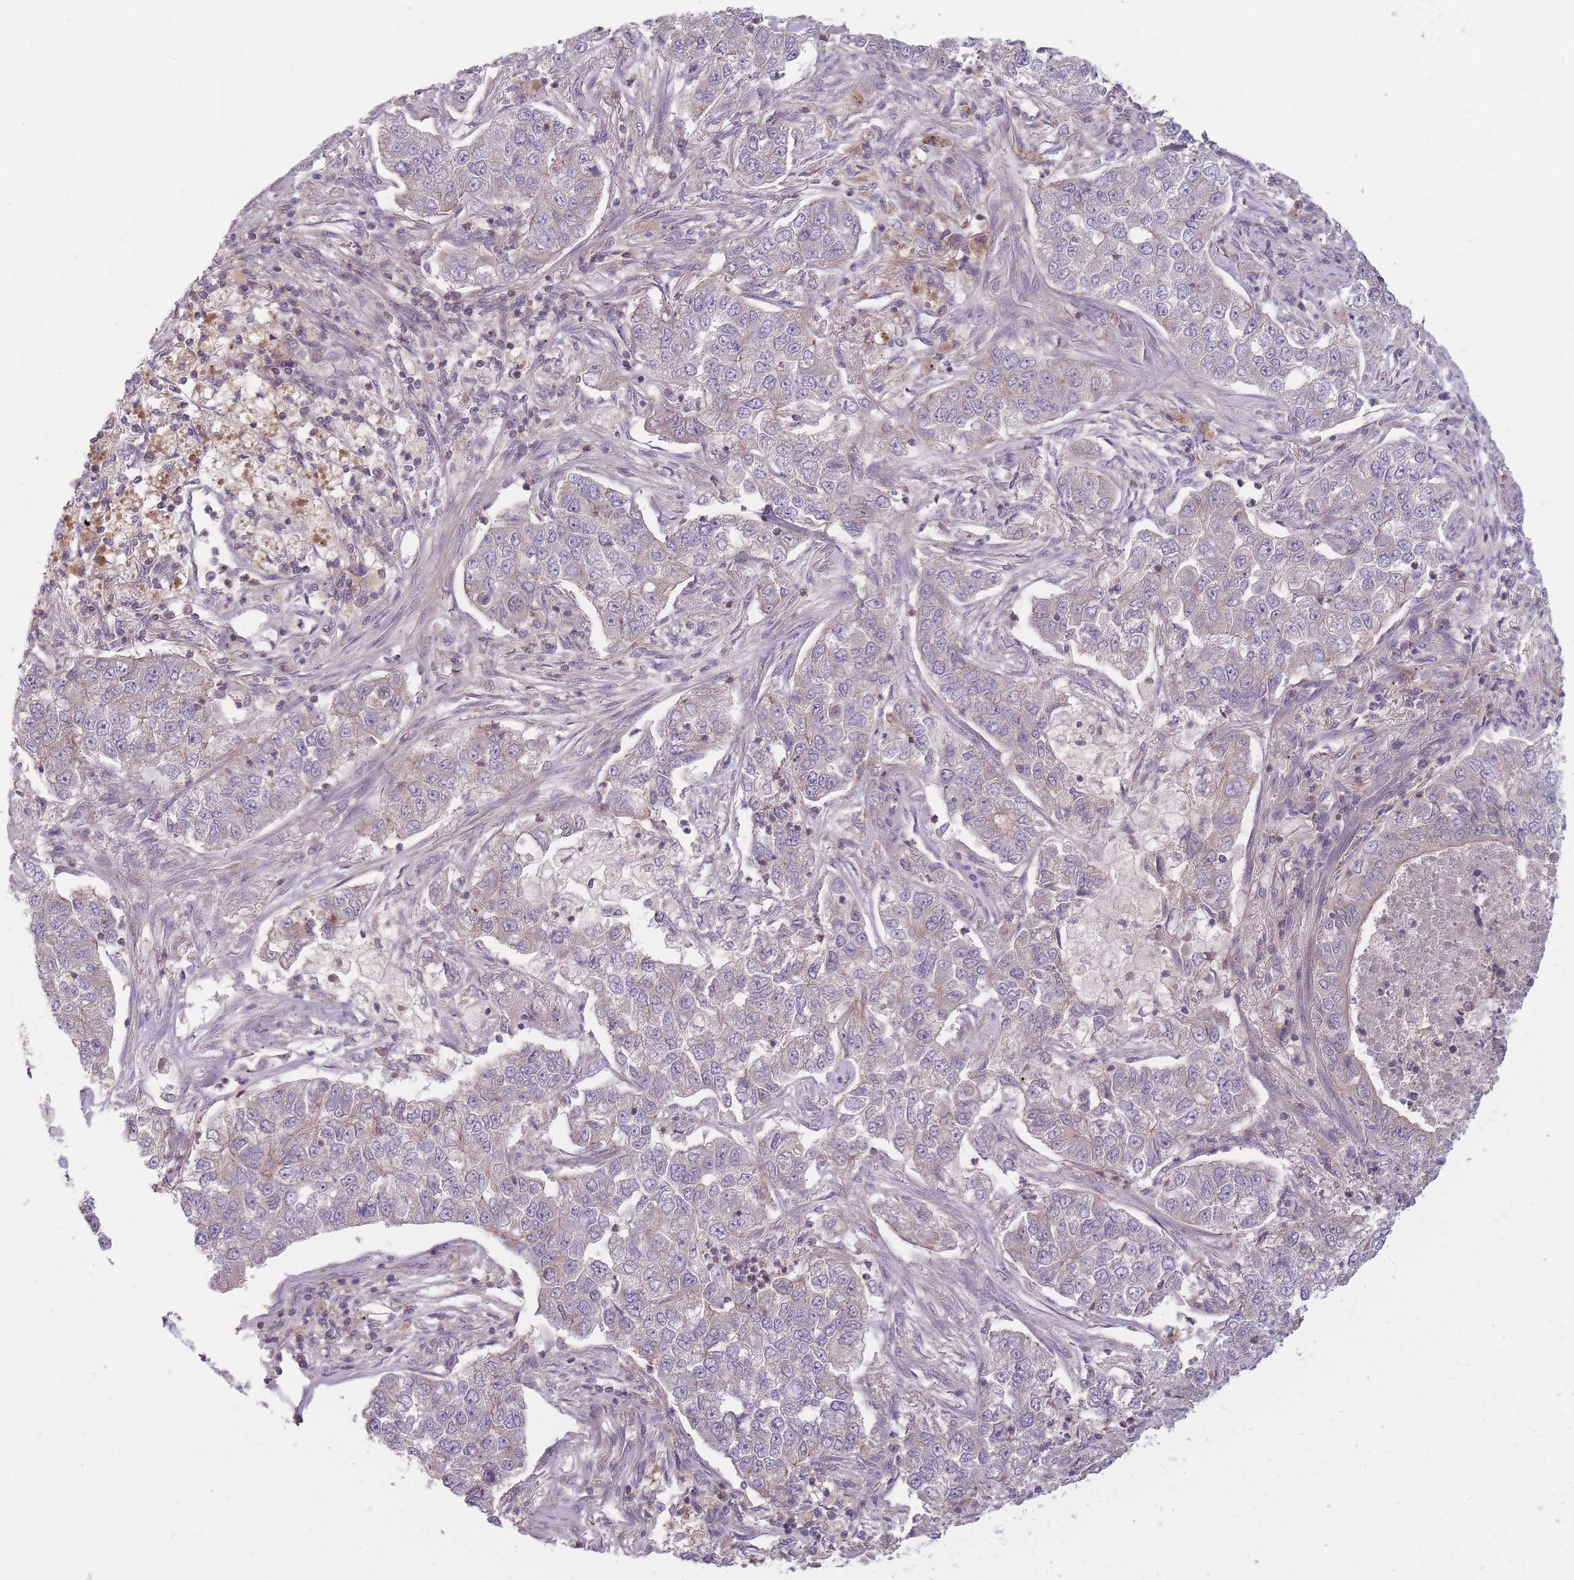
{"staining": {"intensity": "negative", "quantity": "none", "location": "none"}, "tissue": "lung cancer", "cell_type": "Tumor cells", "image_type": "cancer", "snomed": [{"axis": "morphology", "description": "Squamous cell carcinoma, NOS"}, {"axis": "topography", "description": "Lung"}], "caption": "Tumor cells show no significant protein positivity in squamous cell carcinoma (lung).", "gene": "NT5DC2", "patient": {"sex": "male", "age": 74}}